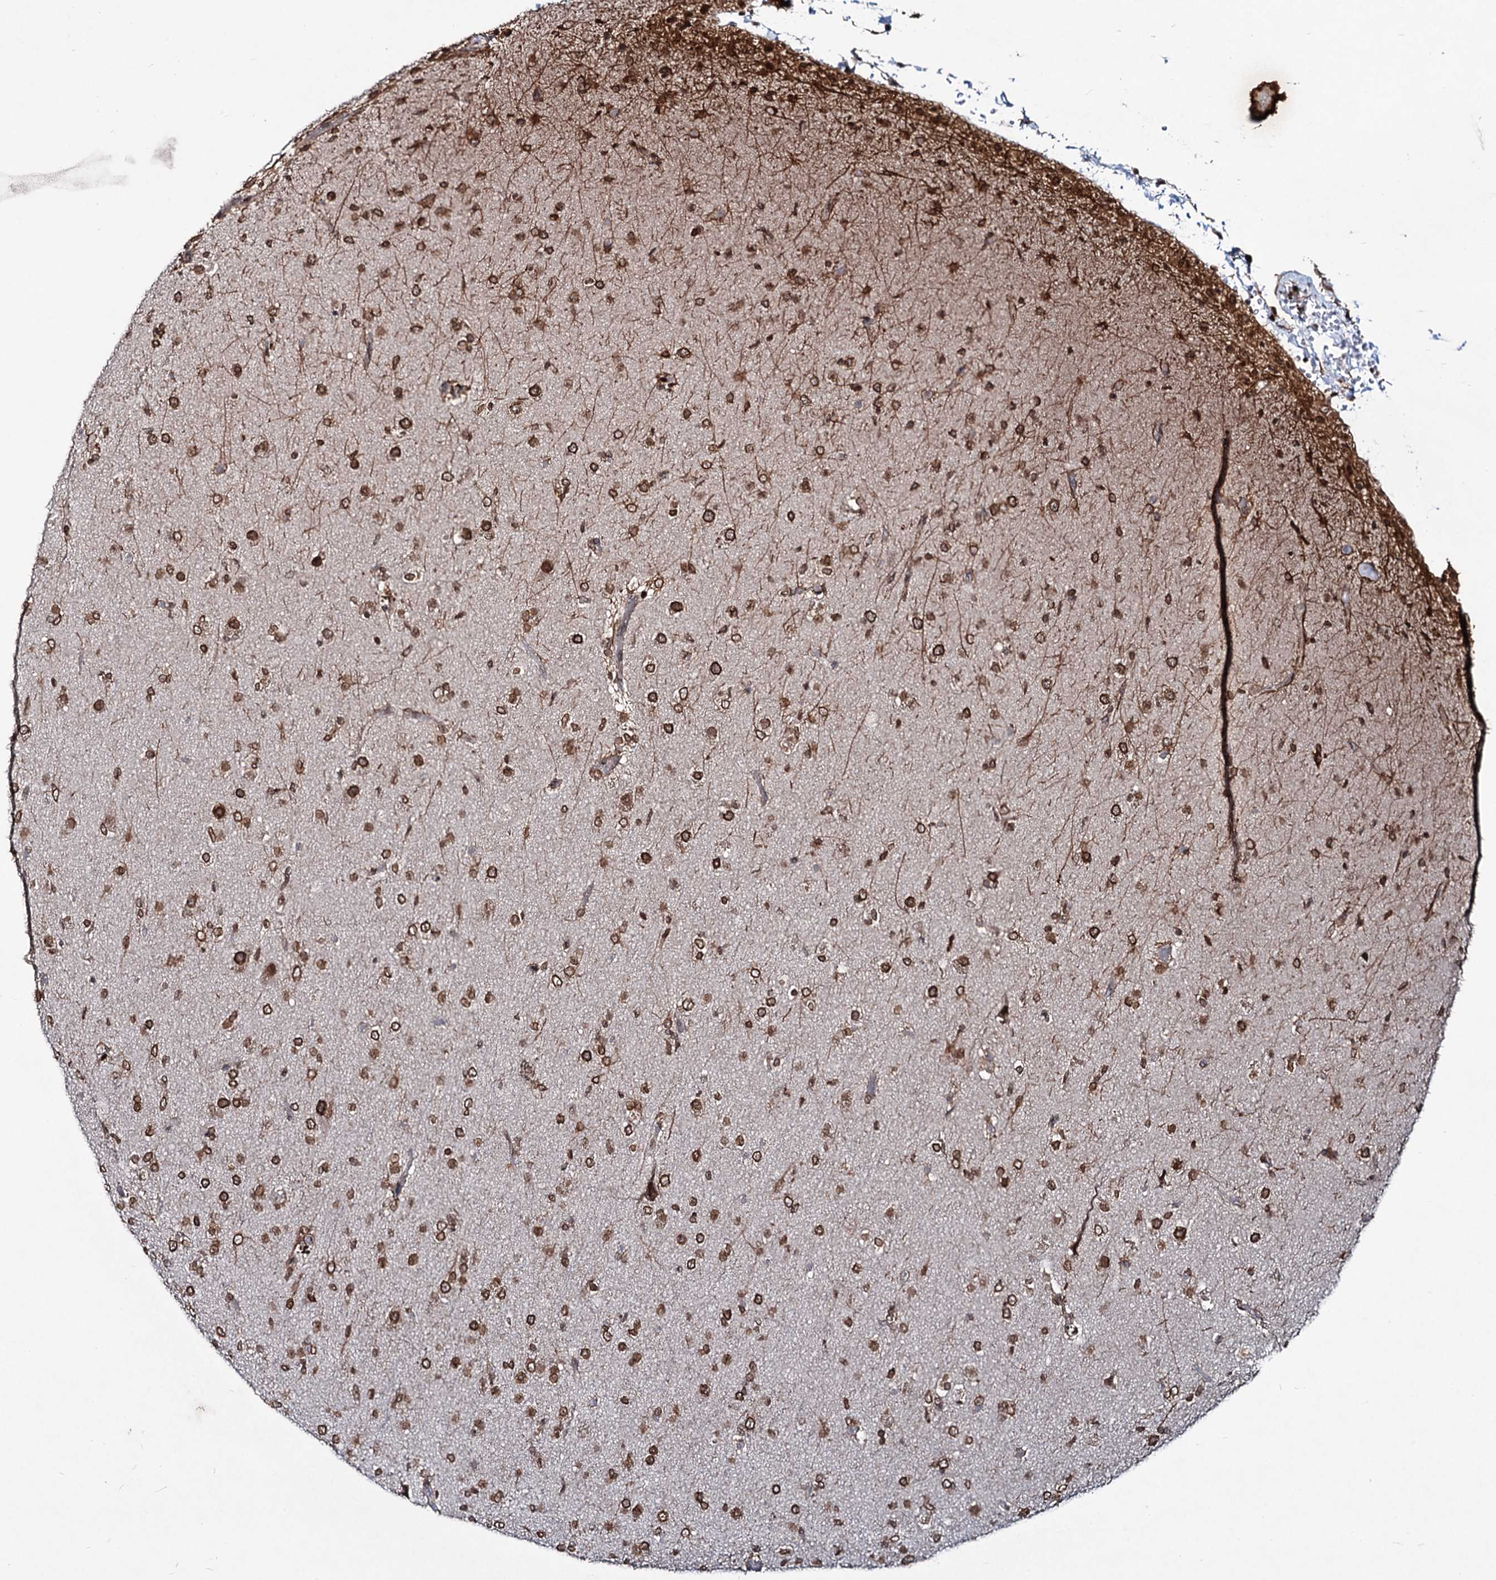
{"staining": {"intensity": "strong", "quantity": ">75%", "location": "cytoplasmic/membranous,nuclear"}, "tissue": "glioma", "cell_type": "Tumor cells", "image_type": "cancer", "snomed": [{"axis": "morphology", "description": "Glioma, malignant, Low grade"}, {"axis": "topography", "description": "Brain"}], "caption": "Immunohistochemistry (IHC) staining of glioma, which displays high levels of strong cytoplasmic/membranous and nuclear staining in approximately >75% of tumor cells indicating strong cytoplasmic/membranous and nuclear protein expression. The staining was performed using DAB (3,3'-diaminobenzidine) (brown) for protein detection and nuclei were counterstained in hematoxylin (blue).", "gene": "RNF6", "patient": {"sex": "male", "age": 65}}